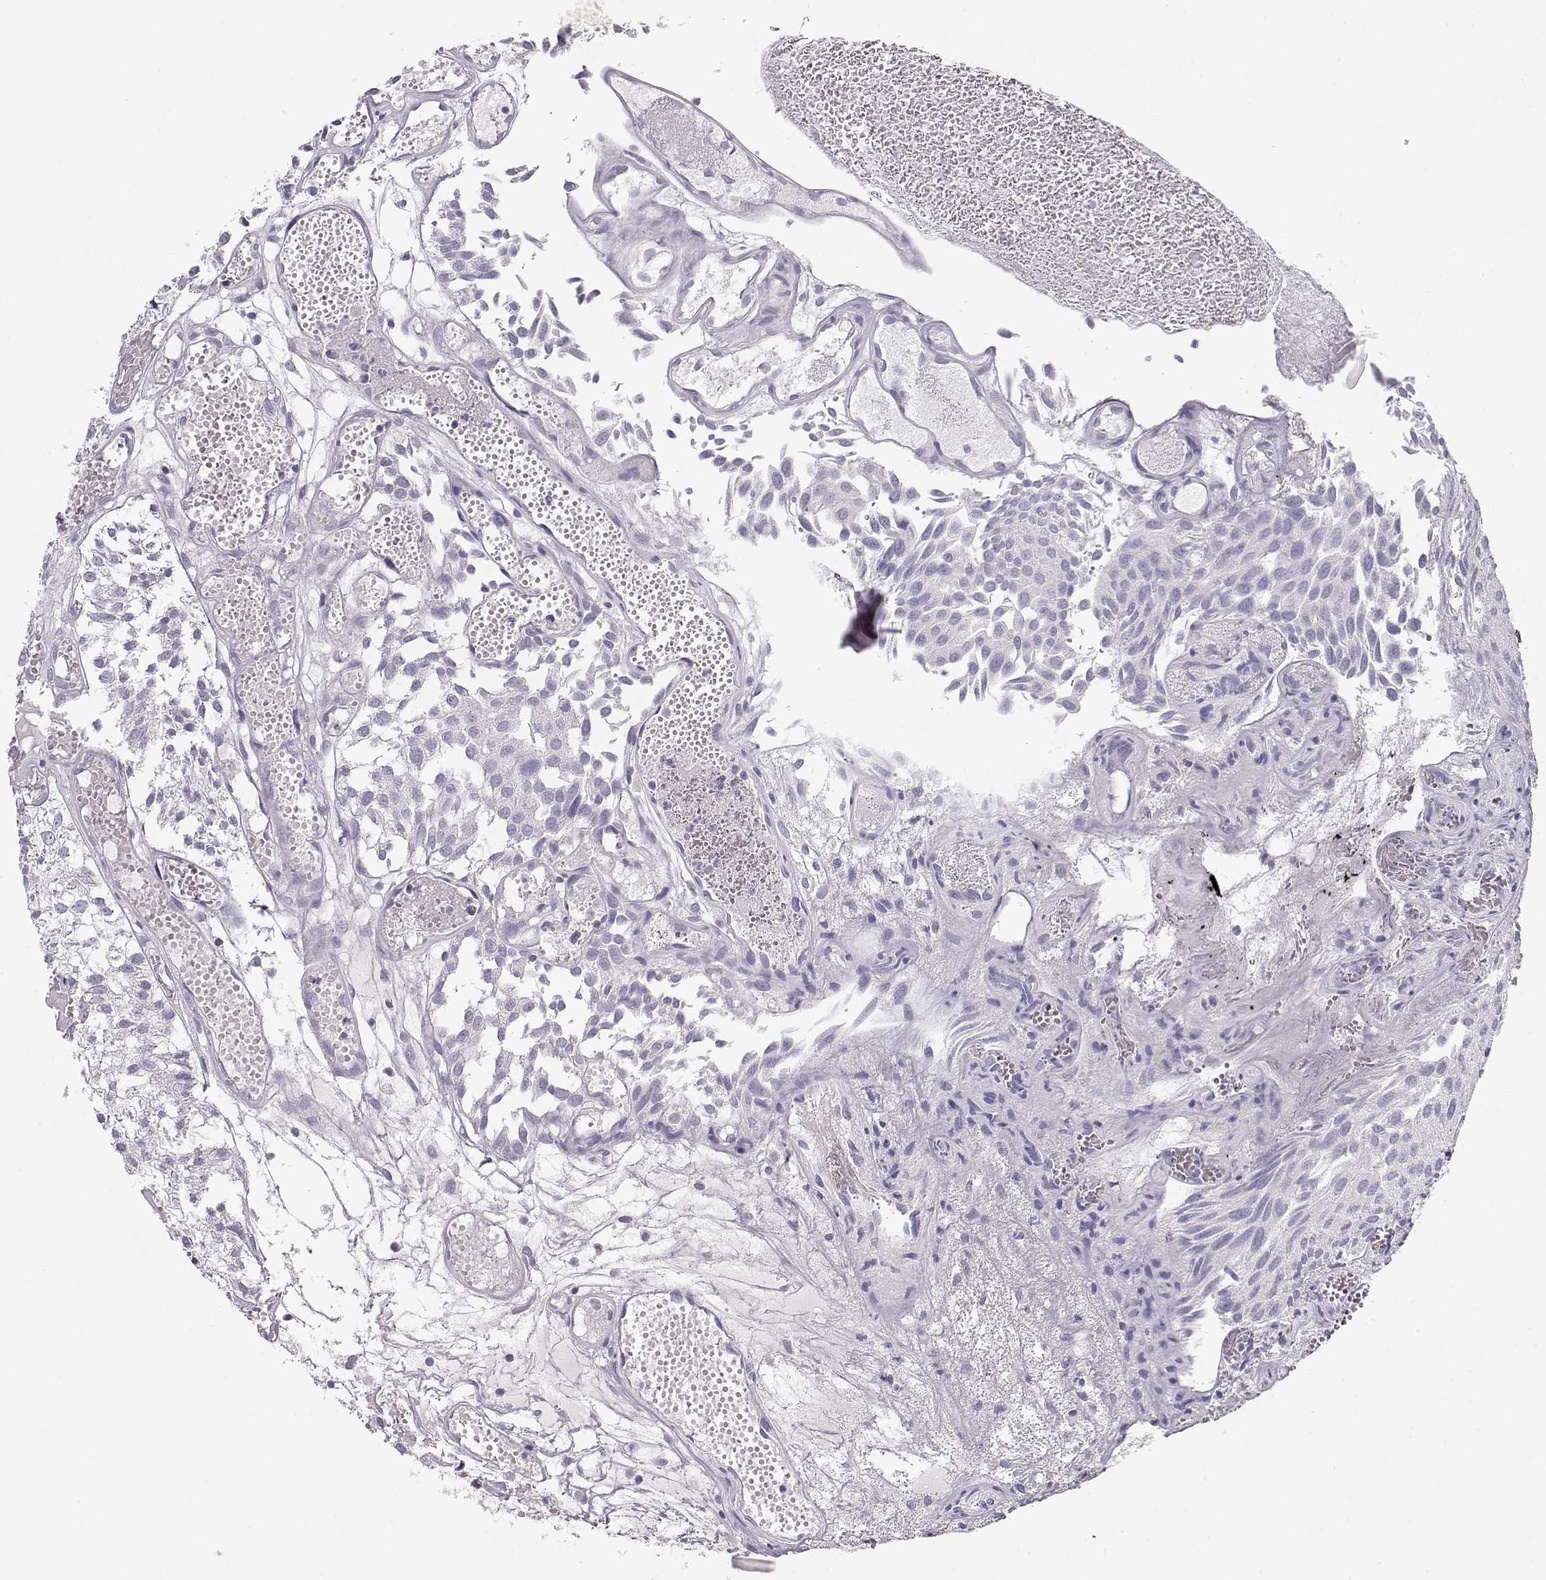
{"staining": {"intensity": "negative", "quantity": "none", "location": "none"}, "tissue": "urothelial cancer", "cell_type": "Tumor cells", "image_type": "cancer", "snomed": [{"axis": "morphology", "description": "Urothelial carcinoma, Low grade"}, {"axis": "topography", "description": "Urinary bladder"}], "caption": "There is no significant positivity in tumor cells of urothelial cancer.", "gene": "IMPG1", "patient": {"sex": "male", "age": 79}}